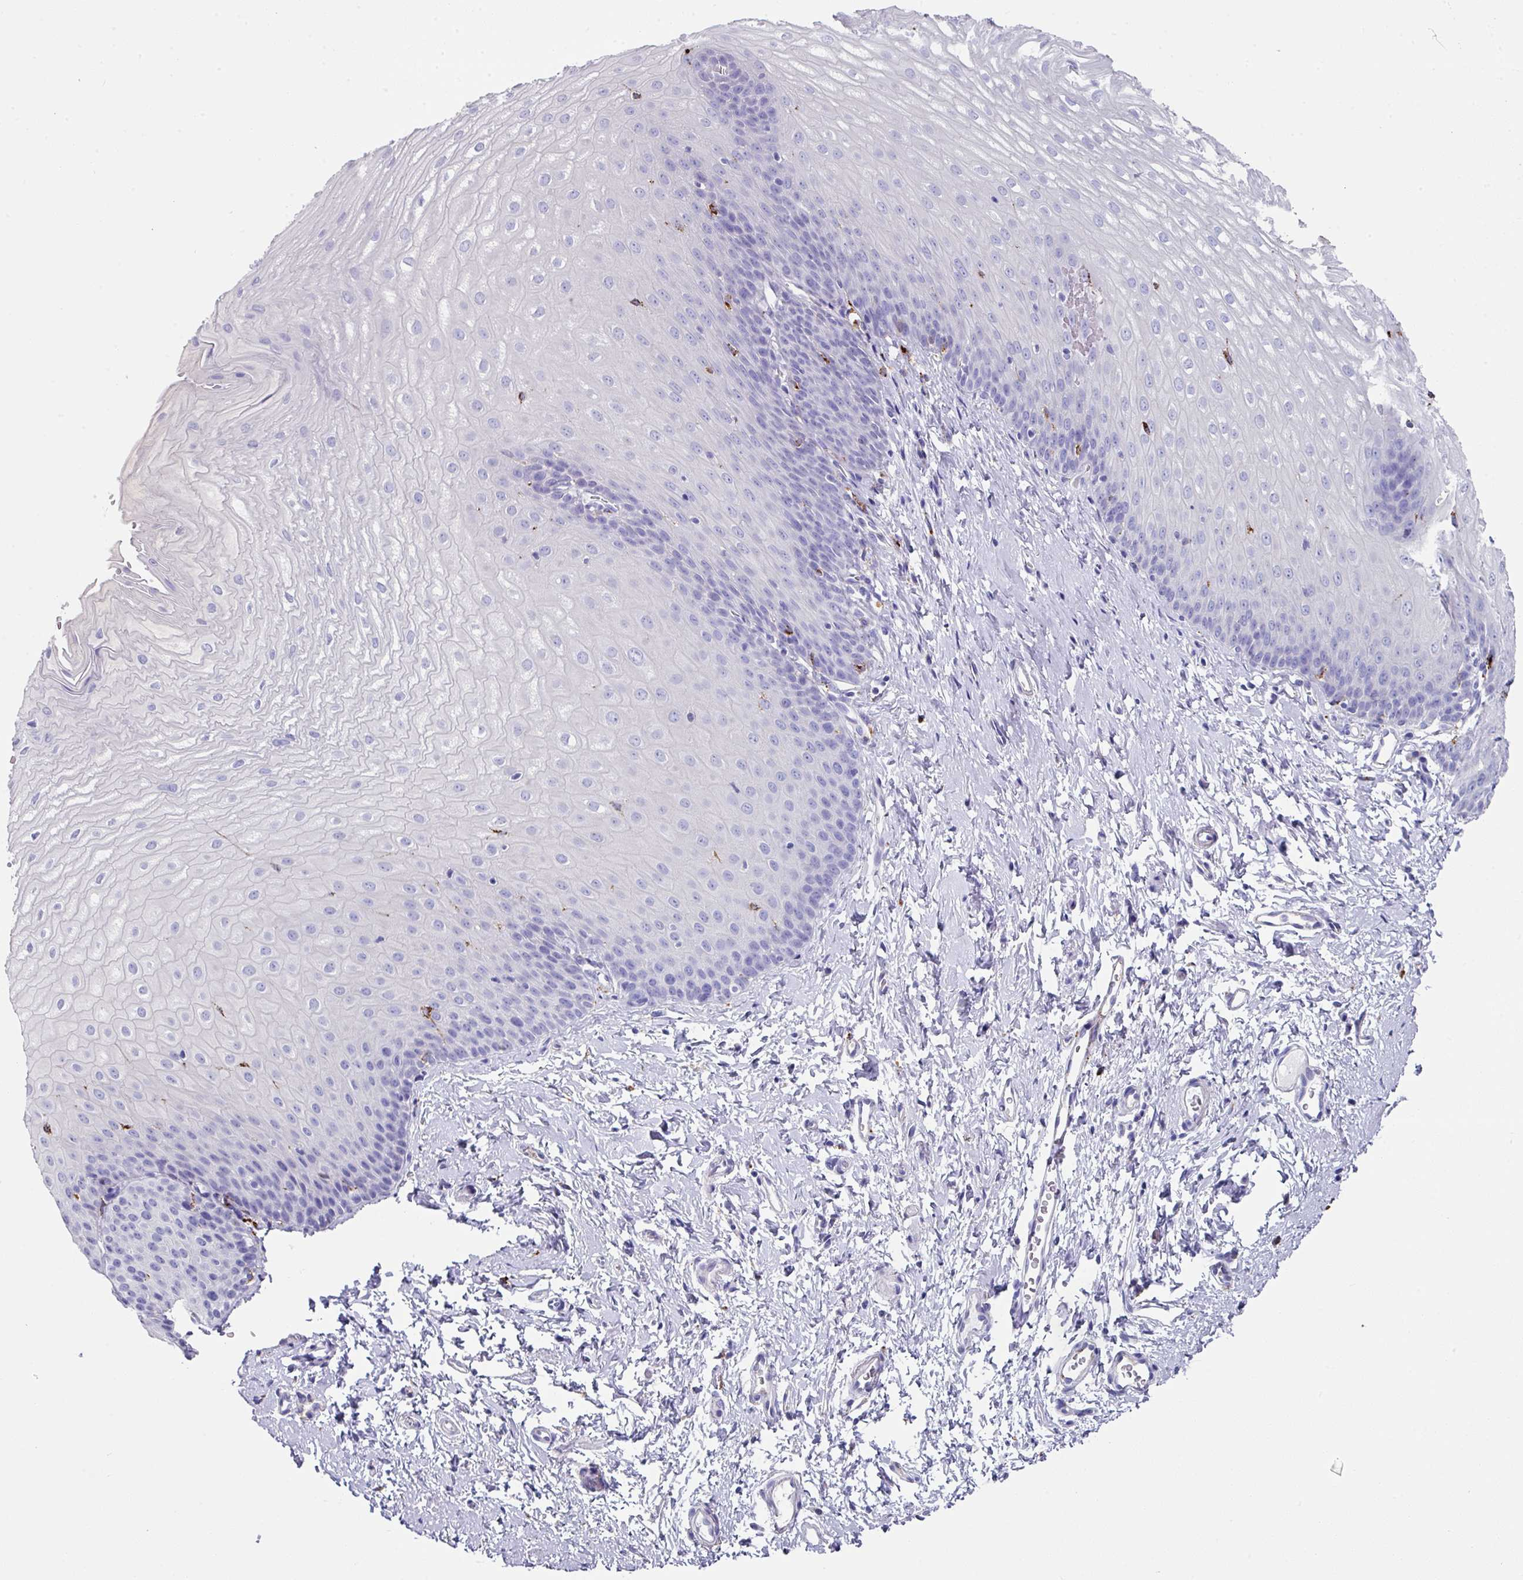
{"staining": {"intensity": "negative", "quantity": "none", "location": "none"}, "tissue": "esophagus", "cell_type": "Squamous epithelial cells", "image_type": "normal", "snomed": [{"axis": "morphology", "description": "Normal tissue, NOS"}, {"axis": "topography", "description": "Esophagus"}], "caption": "Immunohistochemistry image of normal esophagus stained for a protein (brown), which displays no positivity in squamous epithelial cells. The staining was performed using DAB to visualize the protein expression in brown, while the nuclei were stained in blue with hematoxylin (Magnification: 20x).", "gene": "CPVL", "patient": {"sex": "male", "age": 70}}